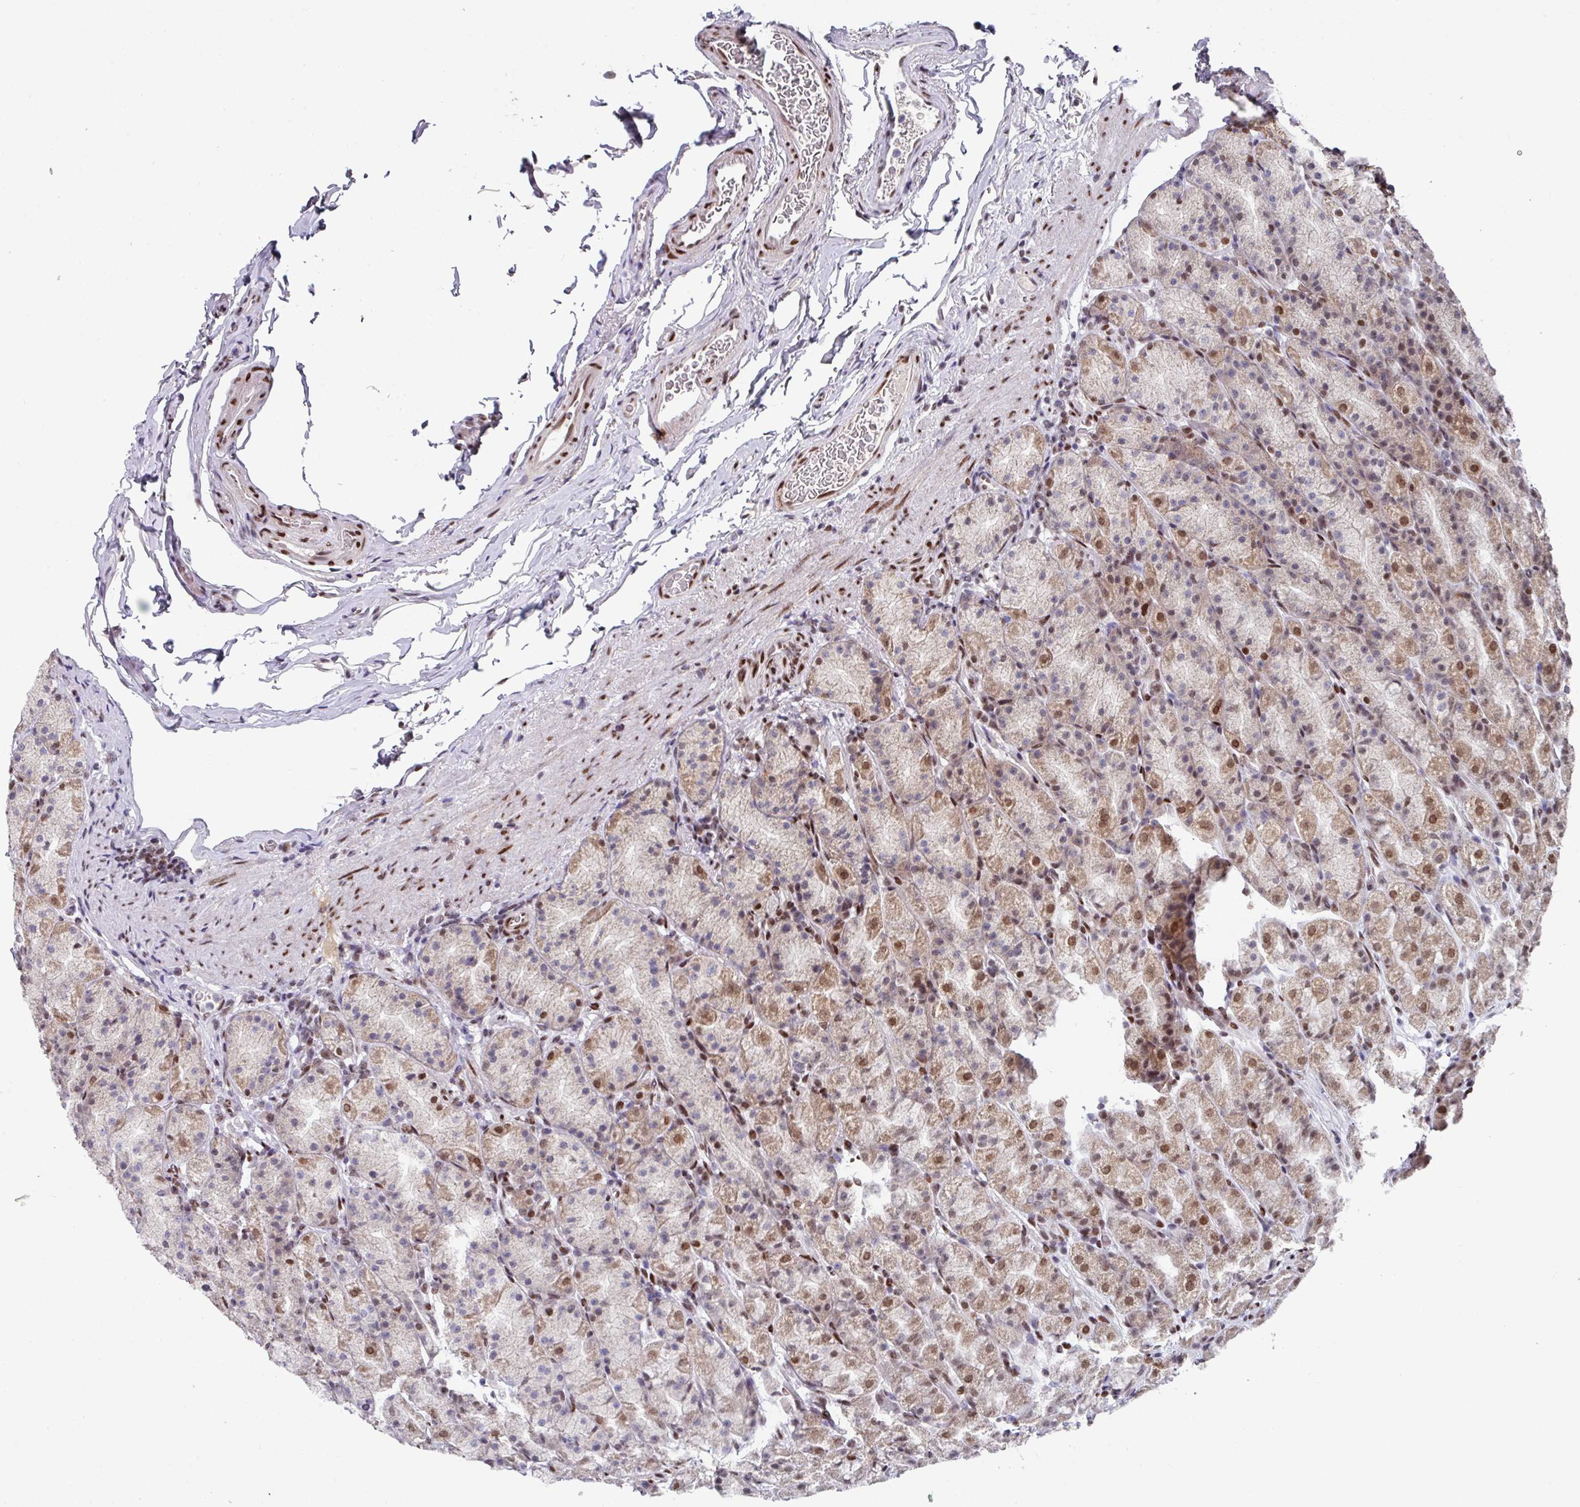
{"staining": {"intensity": "moderate", "quantity": "<25%", "location": "cytoplasmic/membranous,nuclear"}, "tissue": "stomach", "cell_type": "Glandular cells", "image_type": "normal", "snomed": [{"axis": "morphology", "description": "Normal tissue, NOS"}, {"axis": "topography", "description": "Stomach, upper"}, {"axis": "topography", "description": "Stomach"}], "caption": "Human stomach stained for a protein (brown) shows moderate cytoplasmic/membranous,nuclear positive expression in approximately <25% of glandular cells.", "gene": "CBX7", "patient": {"sex": "male", "age": 68}}